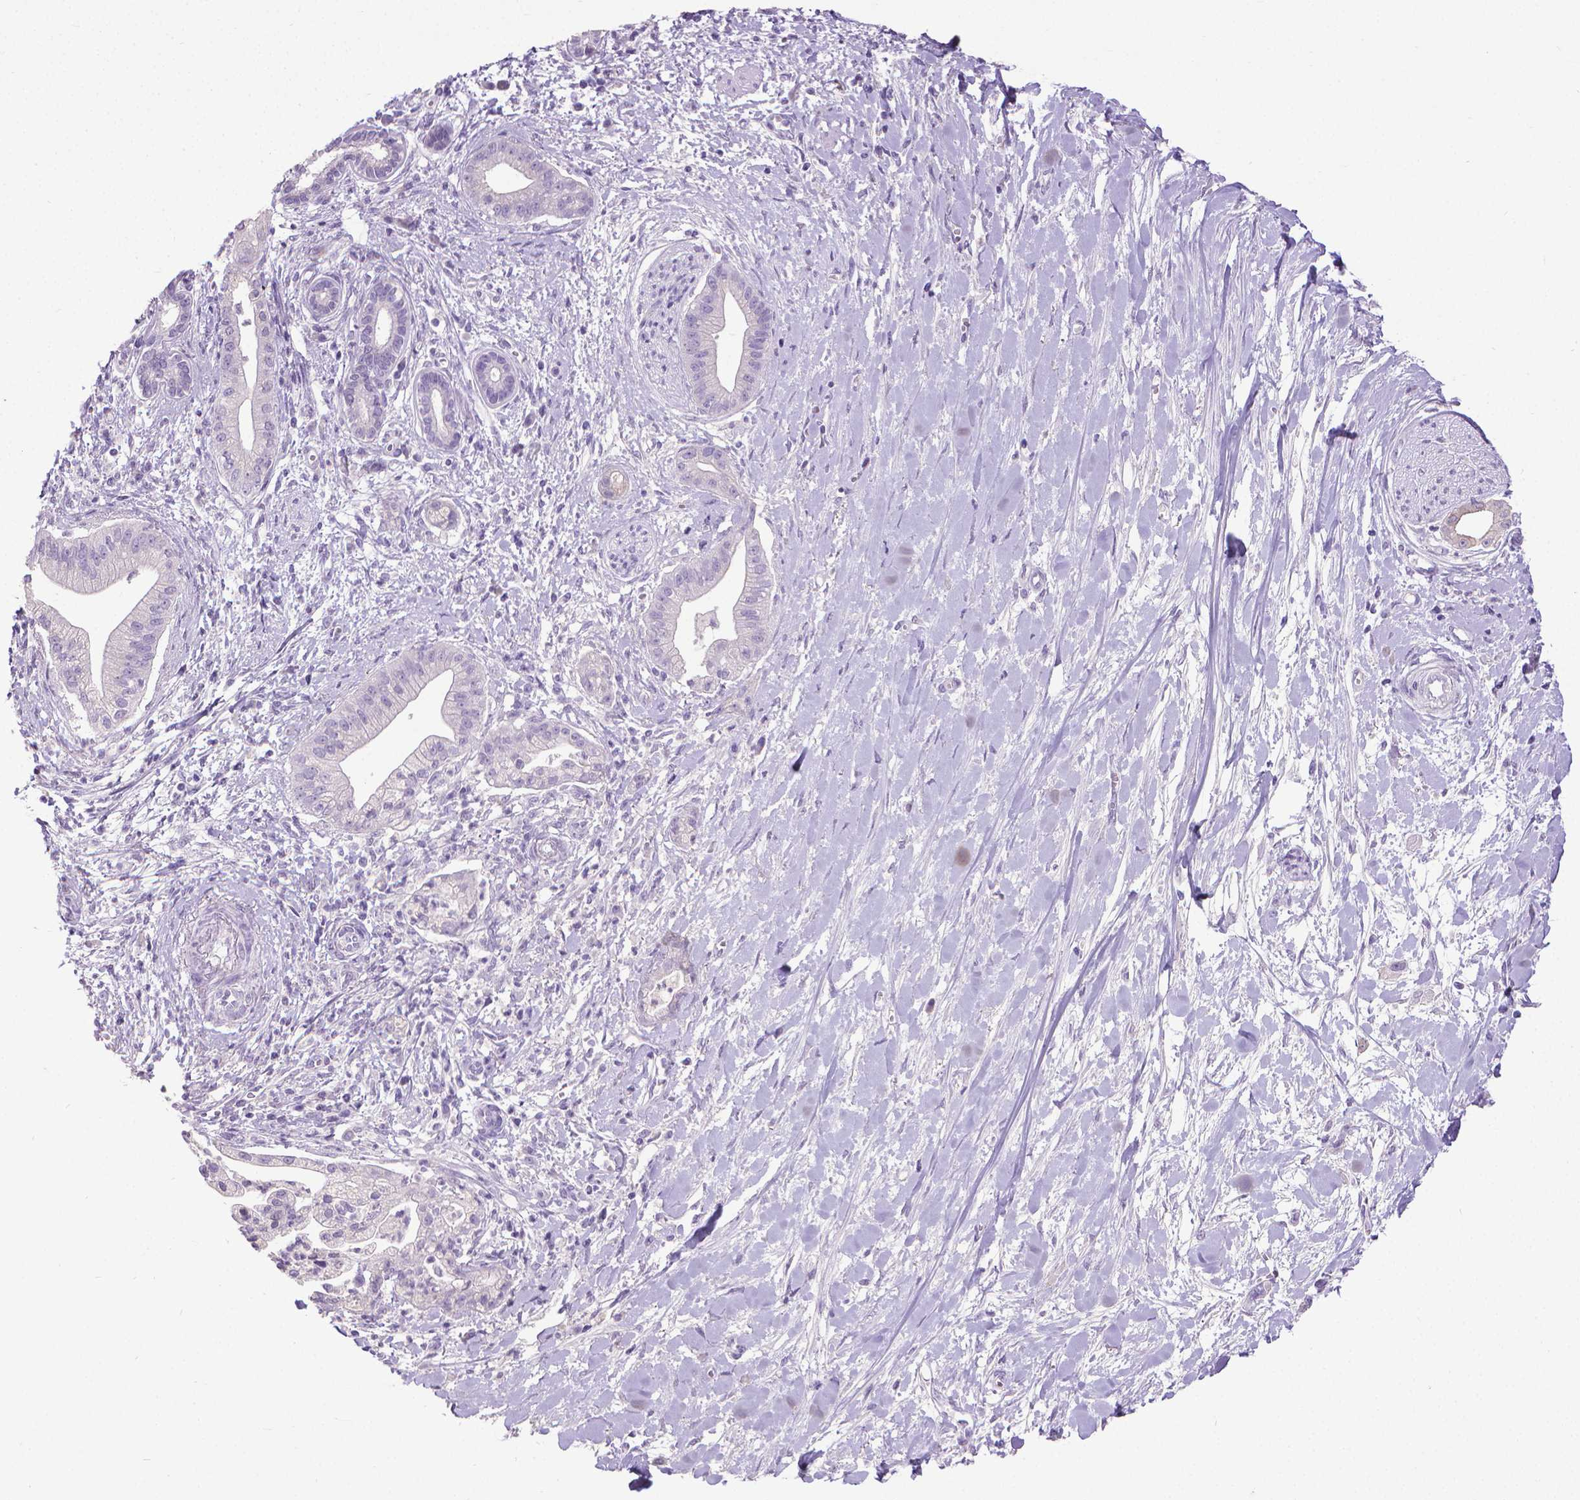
{"staining": {"intensity": "negative", "quantity": "none", "location": "none"}, "tissue": "pancreatic cancer", "cell_type": "Tumor cells", "image_type": "cancer", "snomed": [{"axis": "morphology", "description": "Normal tissue, NOS"}, {"axis": "morphology", "description": "Adenocarcinoma, NOS"}, {"axis": "topography", "description": "Lymph node"}, {"axis": "topography", "description": "Pancreas"}], "caption": "This is a image of IHC staining of pancreatic cancer, which shows no expression in tumor cells.", "gene": "KRT5", "patient": {"sex": "female", "age": 58}}